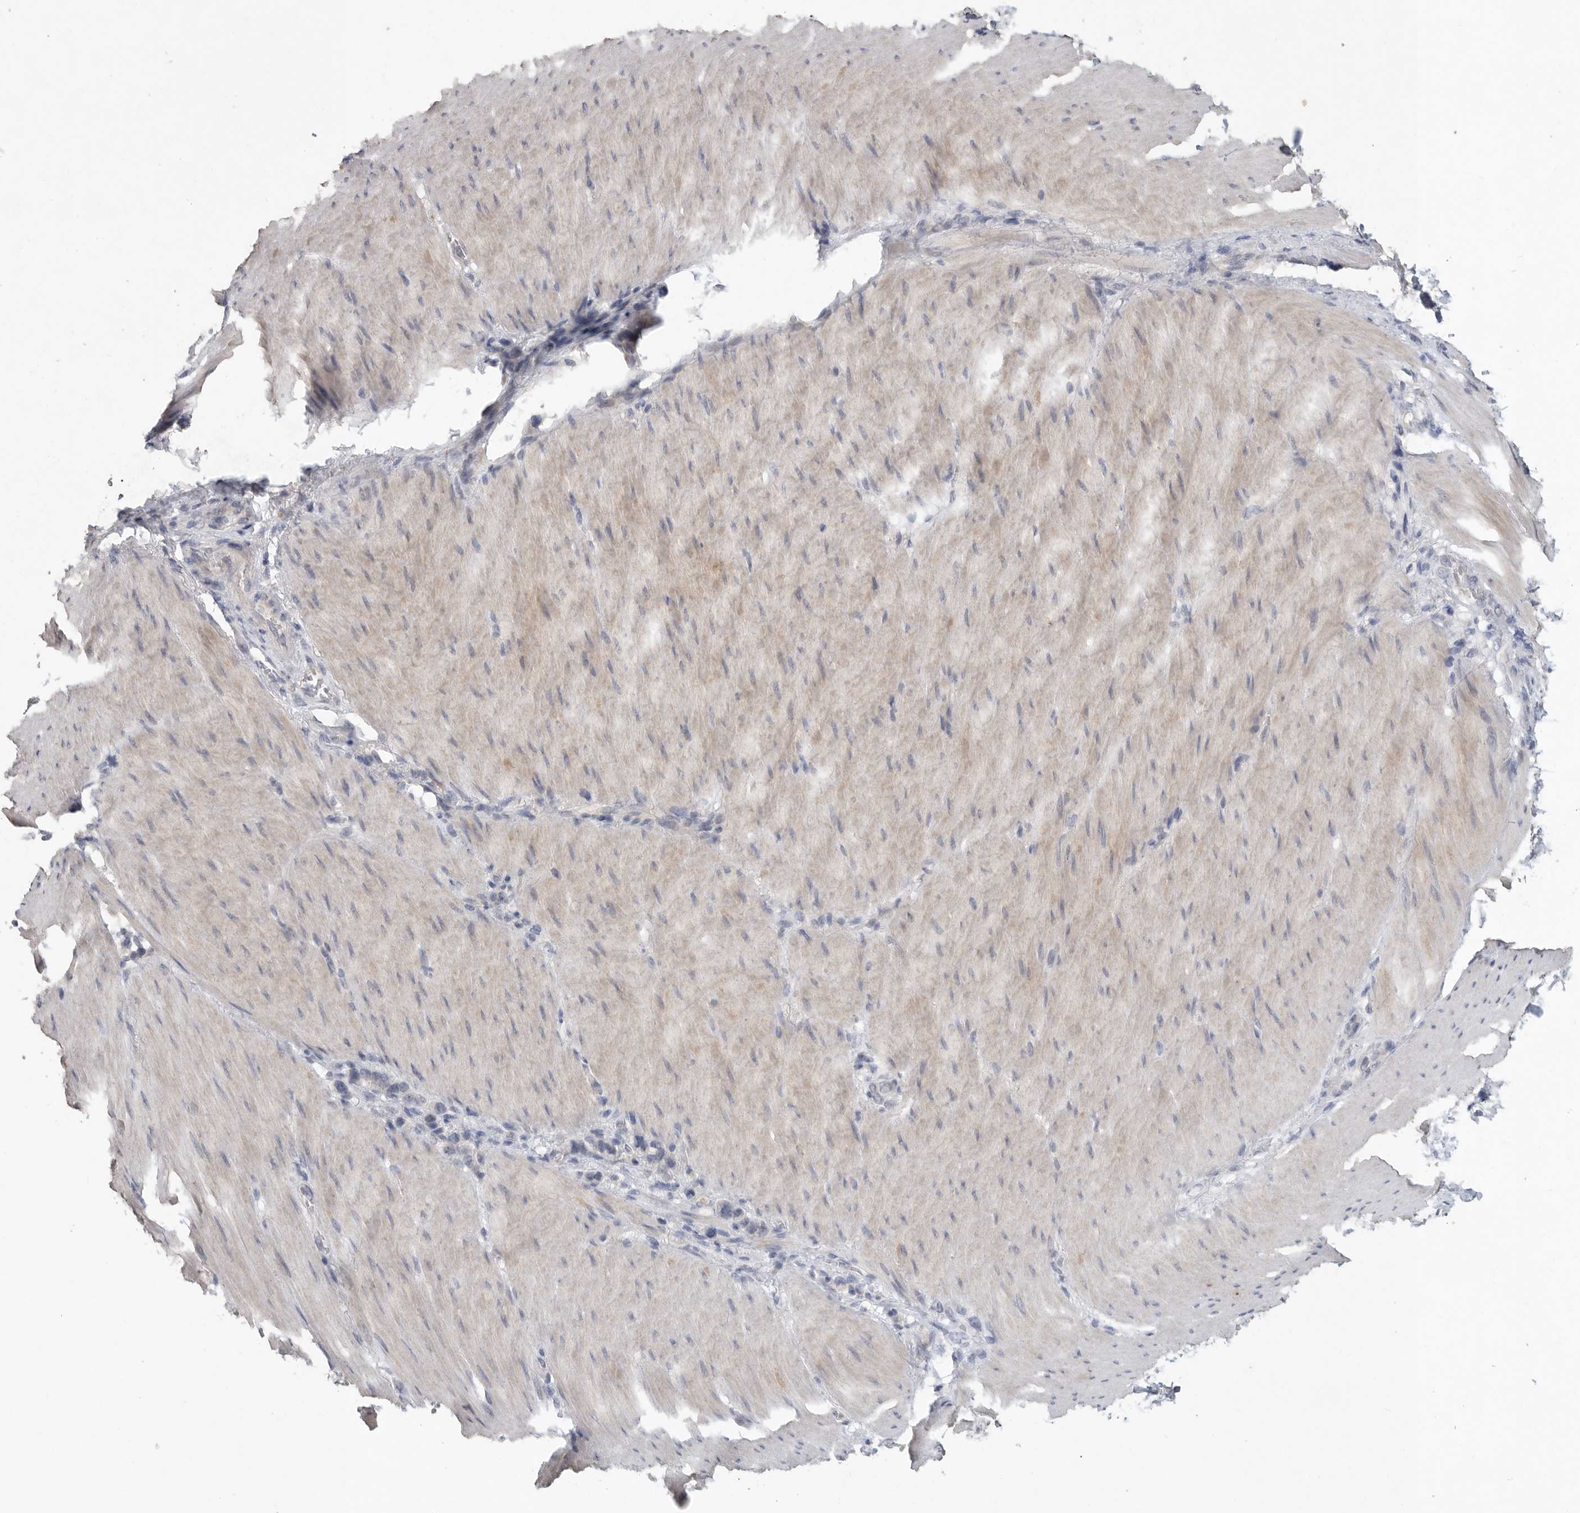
{"staining": {"intensity": "negative", "quantity": "none", "location": "none"}, "tissue": "stomach cancer", "cell_type": "Tumor cells", "image_type": "cancer", "snomed": [{"axis": "morphology", "description": "Adenocarcinoma, NOS"}, {"axis": "topography", "description": "Stomach"}], "caption": "Adenocarcinoma (stomach) was stained to show a protein in brown. There is no significant expression in tumor cells.", "gene": "REG4", "patient": {"sex": "female", "age": 65}}